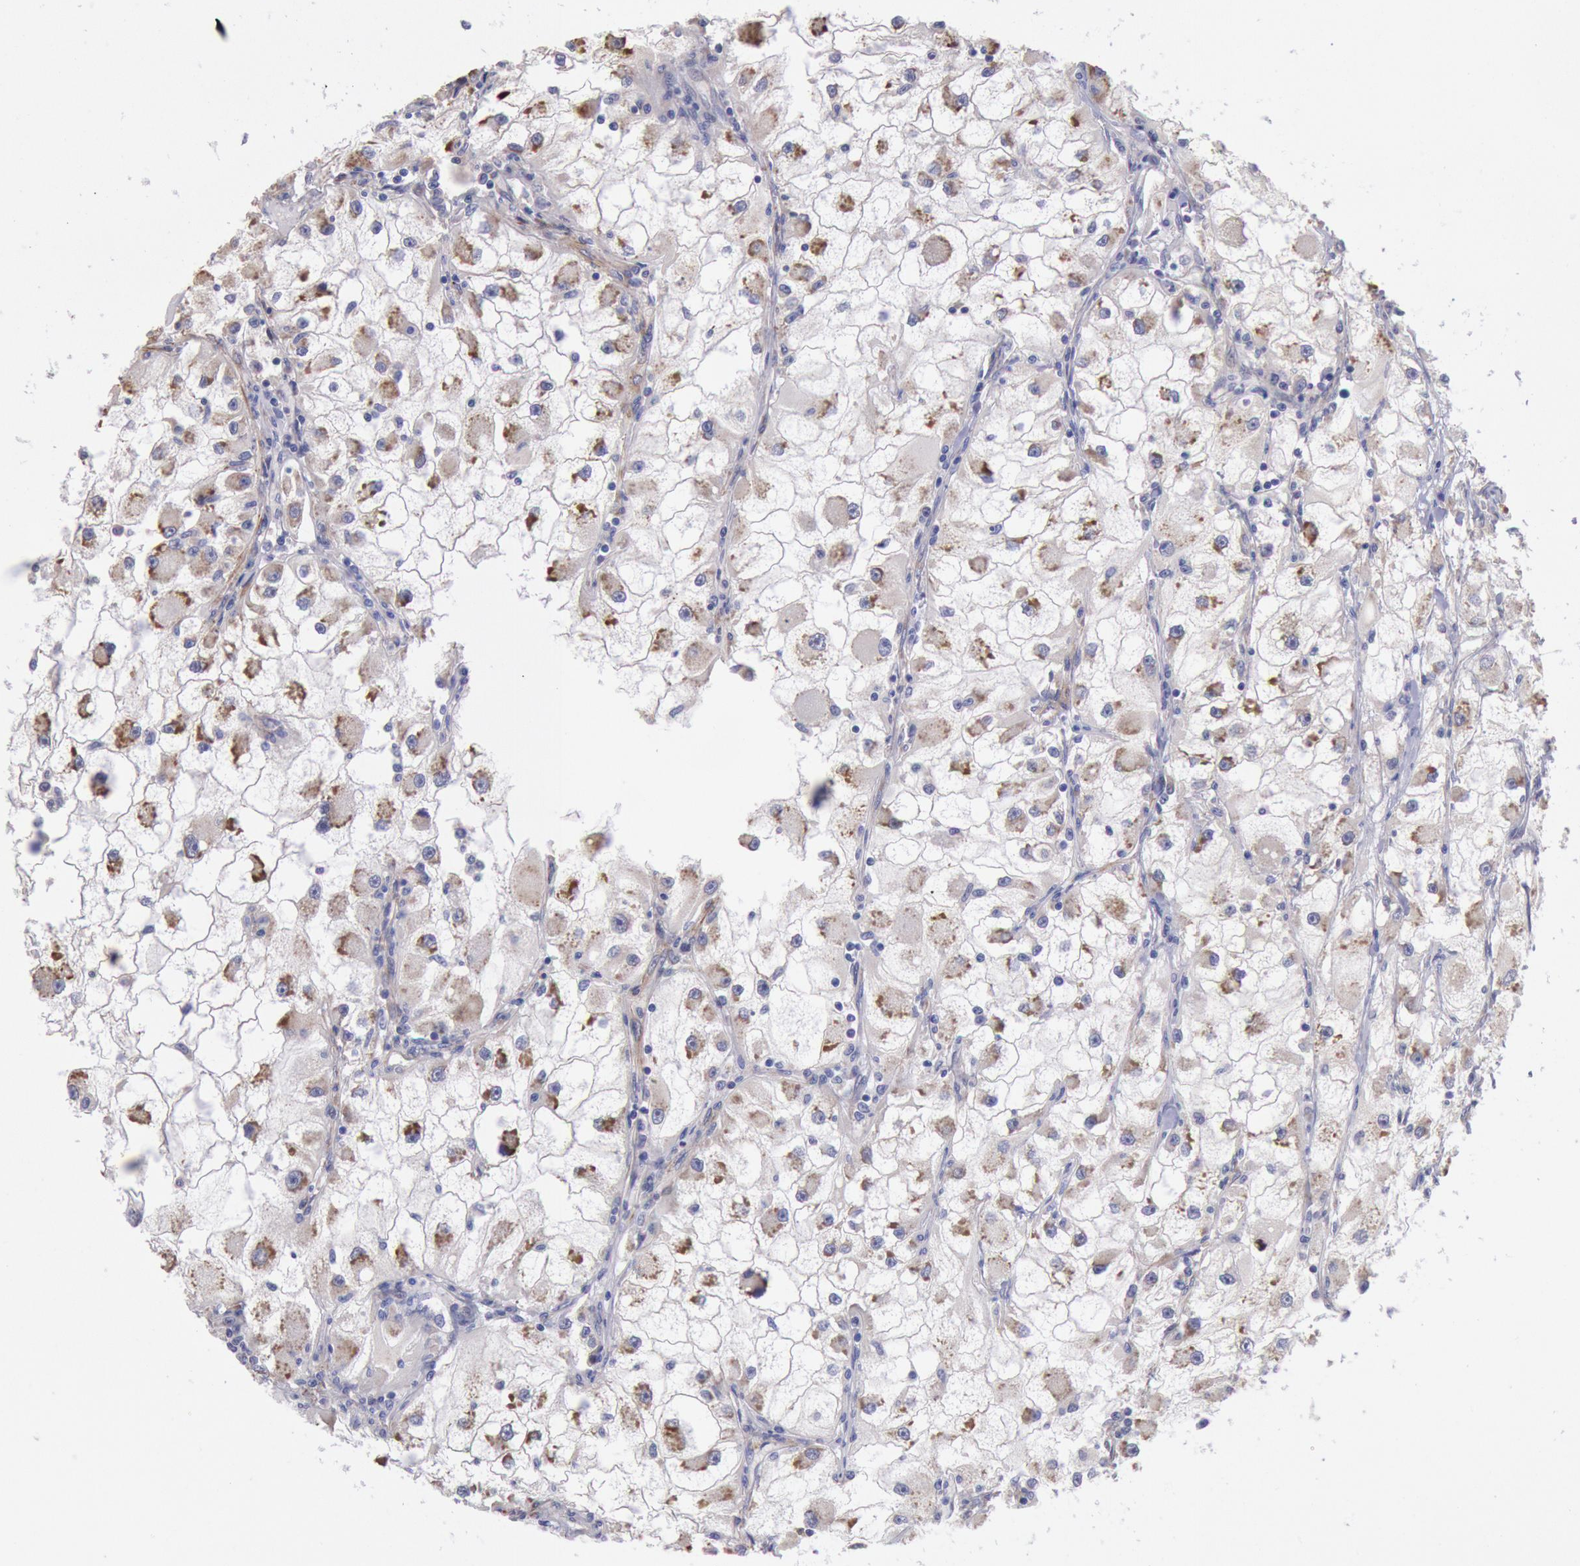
{"staining": {"intensity": "weak", "quantity": ">75%", "location": "cytoplasmic/membranous"}, "tissue": "renal cancer", "cell_type": "Tumor cells", "image_type": "cancer", "snomed": [{"axis": "morphology", "description": "Adenocarcinoma, NOS"}, {"axis": "topography", "description": "Kidney"}], "caption": "Human adenocarcinoma (renal) stained for a protein (brown) displays weak cytoplasmic/membranous positive staining in about >75% of tumor cells.", "gene": "DRG1", "patient": {"sex": "female", "age": 73}}